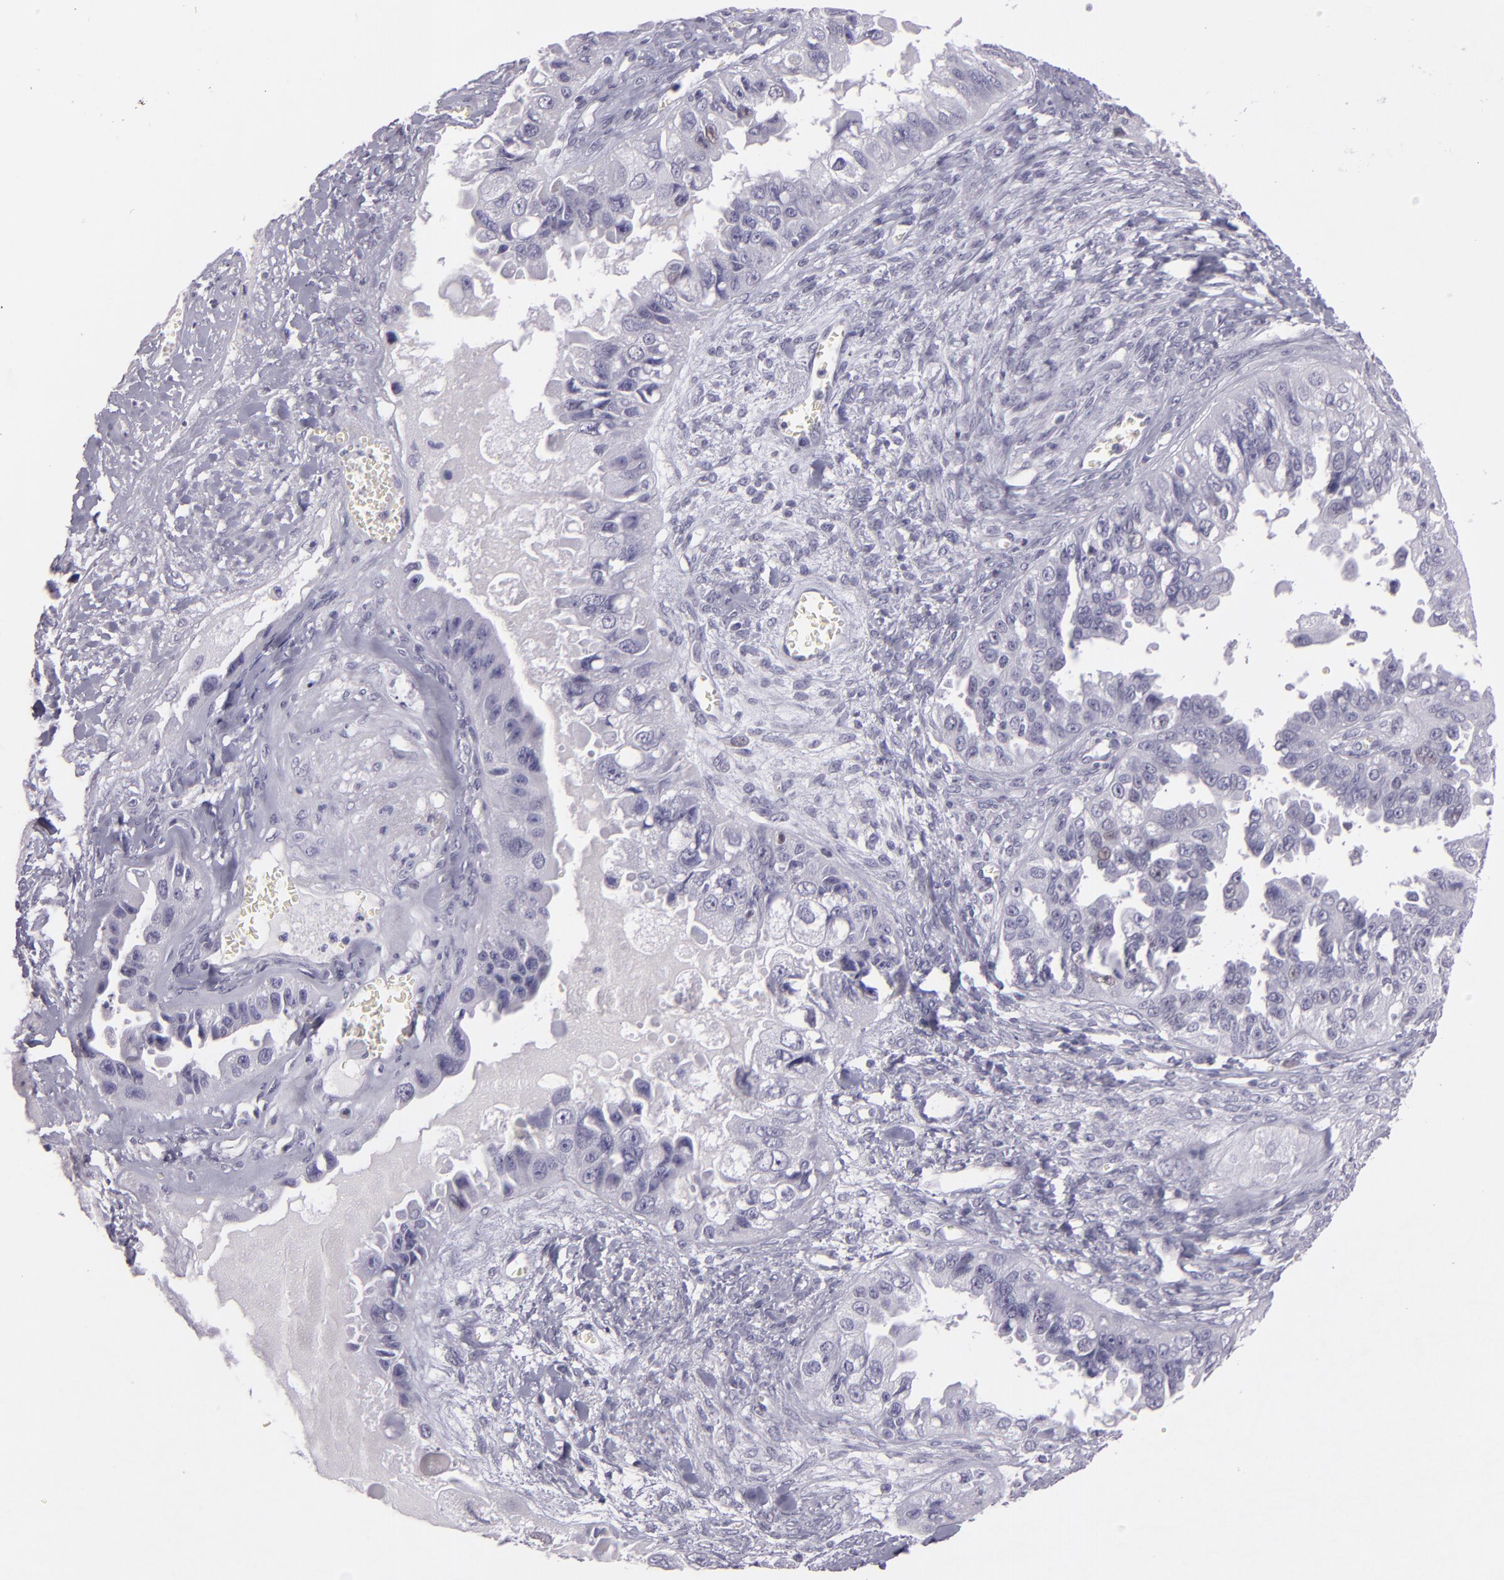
{"staining": {"intensity": "negative", "quantity": "none", "location": "none"}, "tissue": "ovarian cancer", "cell_type": "Tumor cells", "image_type": "cancer", "snomed": [{"axis": "morphology", "description": "Carcinoma, endometroid"}, {"axis": "topography", "description": "Ovary"}], "caption": "An image of ovarian endometroid carcinoma stained for a protein shows no brown staining in tumor cells.", "gene": "MCM3", "patient": {"sex": "female", "age": 85}}